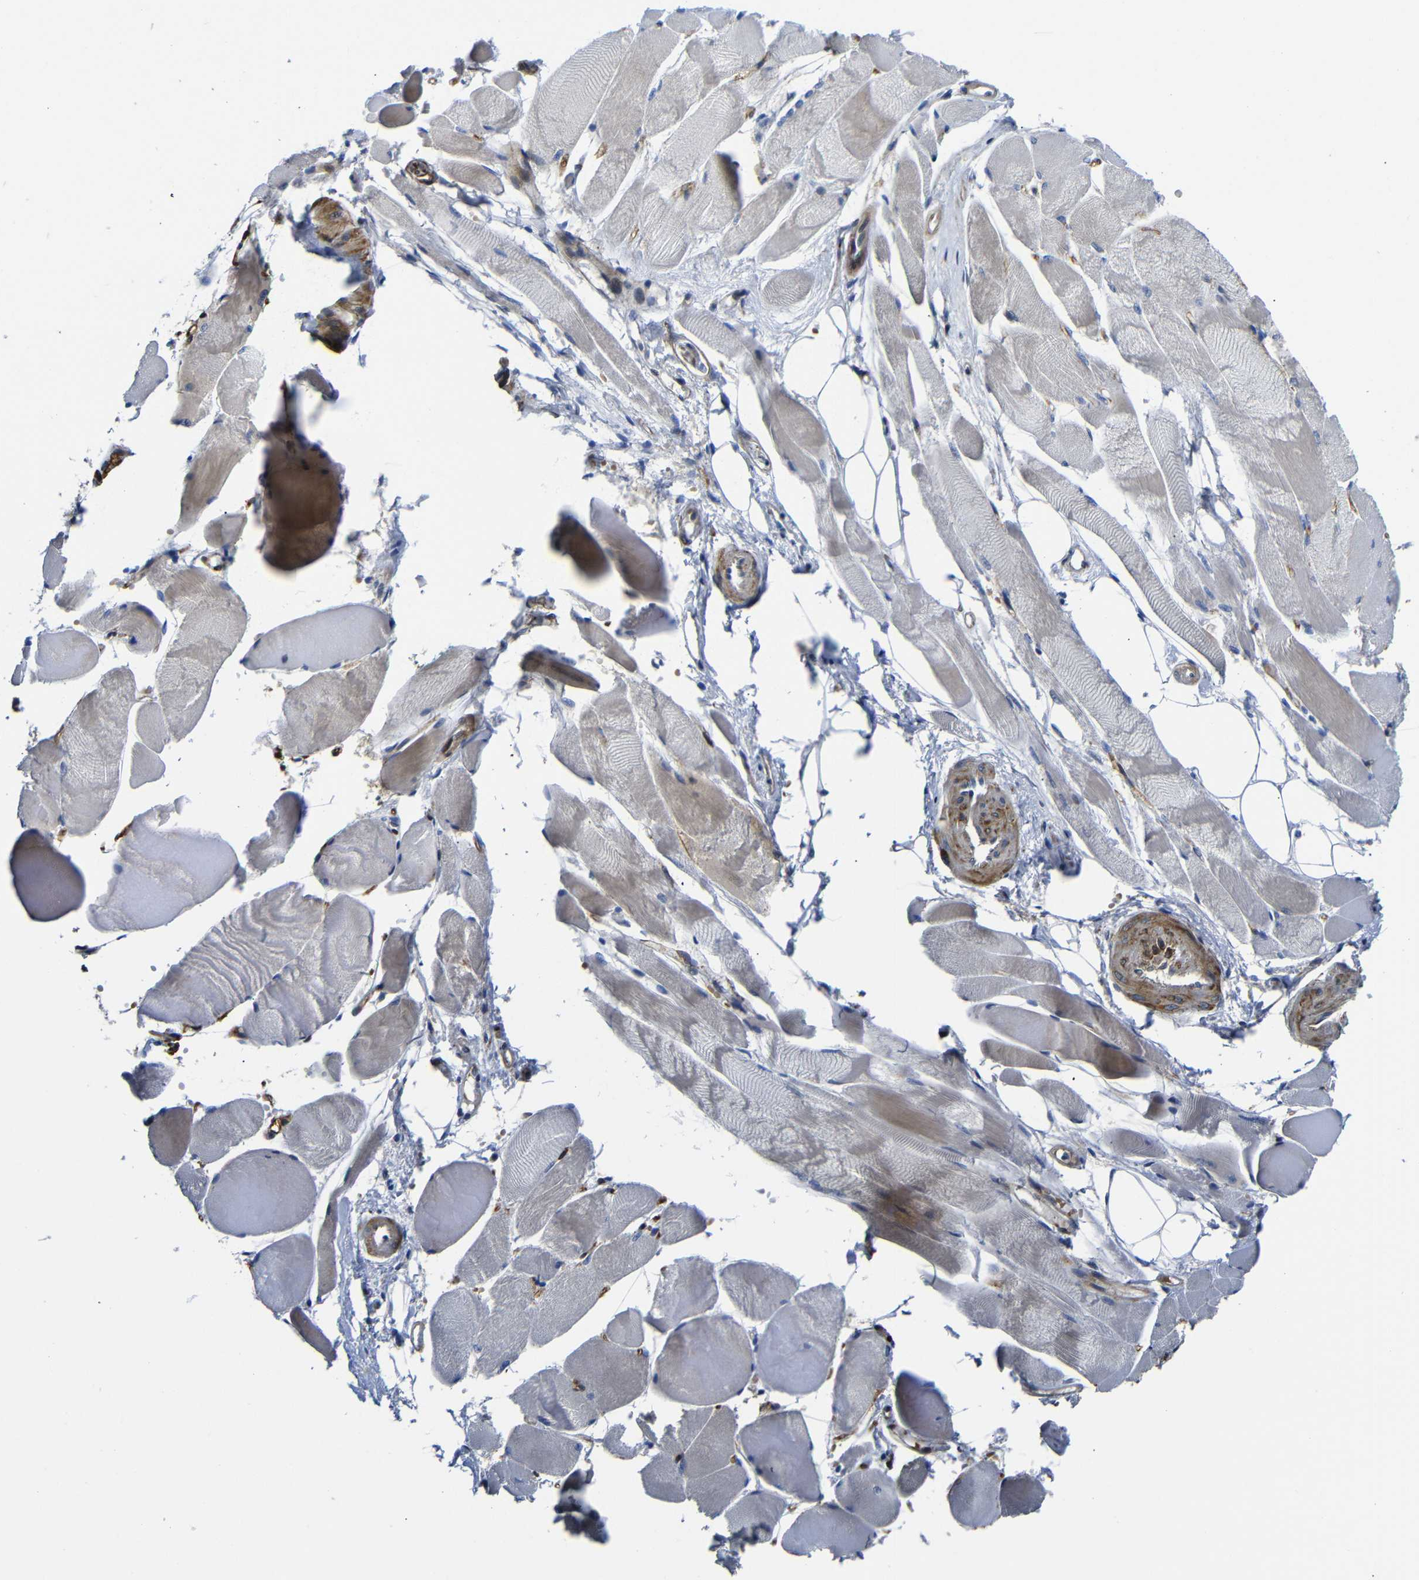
{"staining": {"intensity": "weak", "quantity": ">75%", "location": "cytoplasmic/membranous"}, "tissue": "skeletal muscle", "cell_type": "Myocytes", "image_type": "normal", "snomed": [{"axis": "morphology", "description": "Normal tissue, NOS"}, {"axis": "topography", "description": "Skeletal muscle"}, {"axis": "topography", "description": "Peripheral nerve tissue"}], "caption": "About >75% of myocytes in benign human skeletal muscle demonstrate weak cytoplasmic/membranous protein staining as visualized by brown immunohistochemical staining.", "gene": "PARP14", "patient": {"sex": "female", "age": 84}}